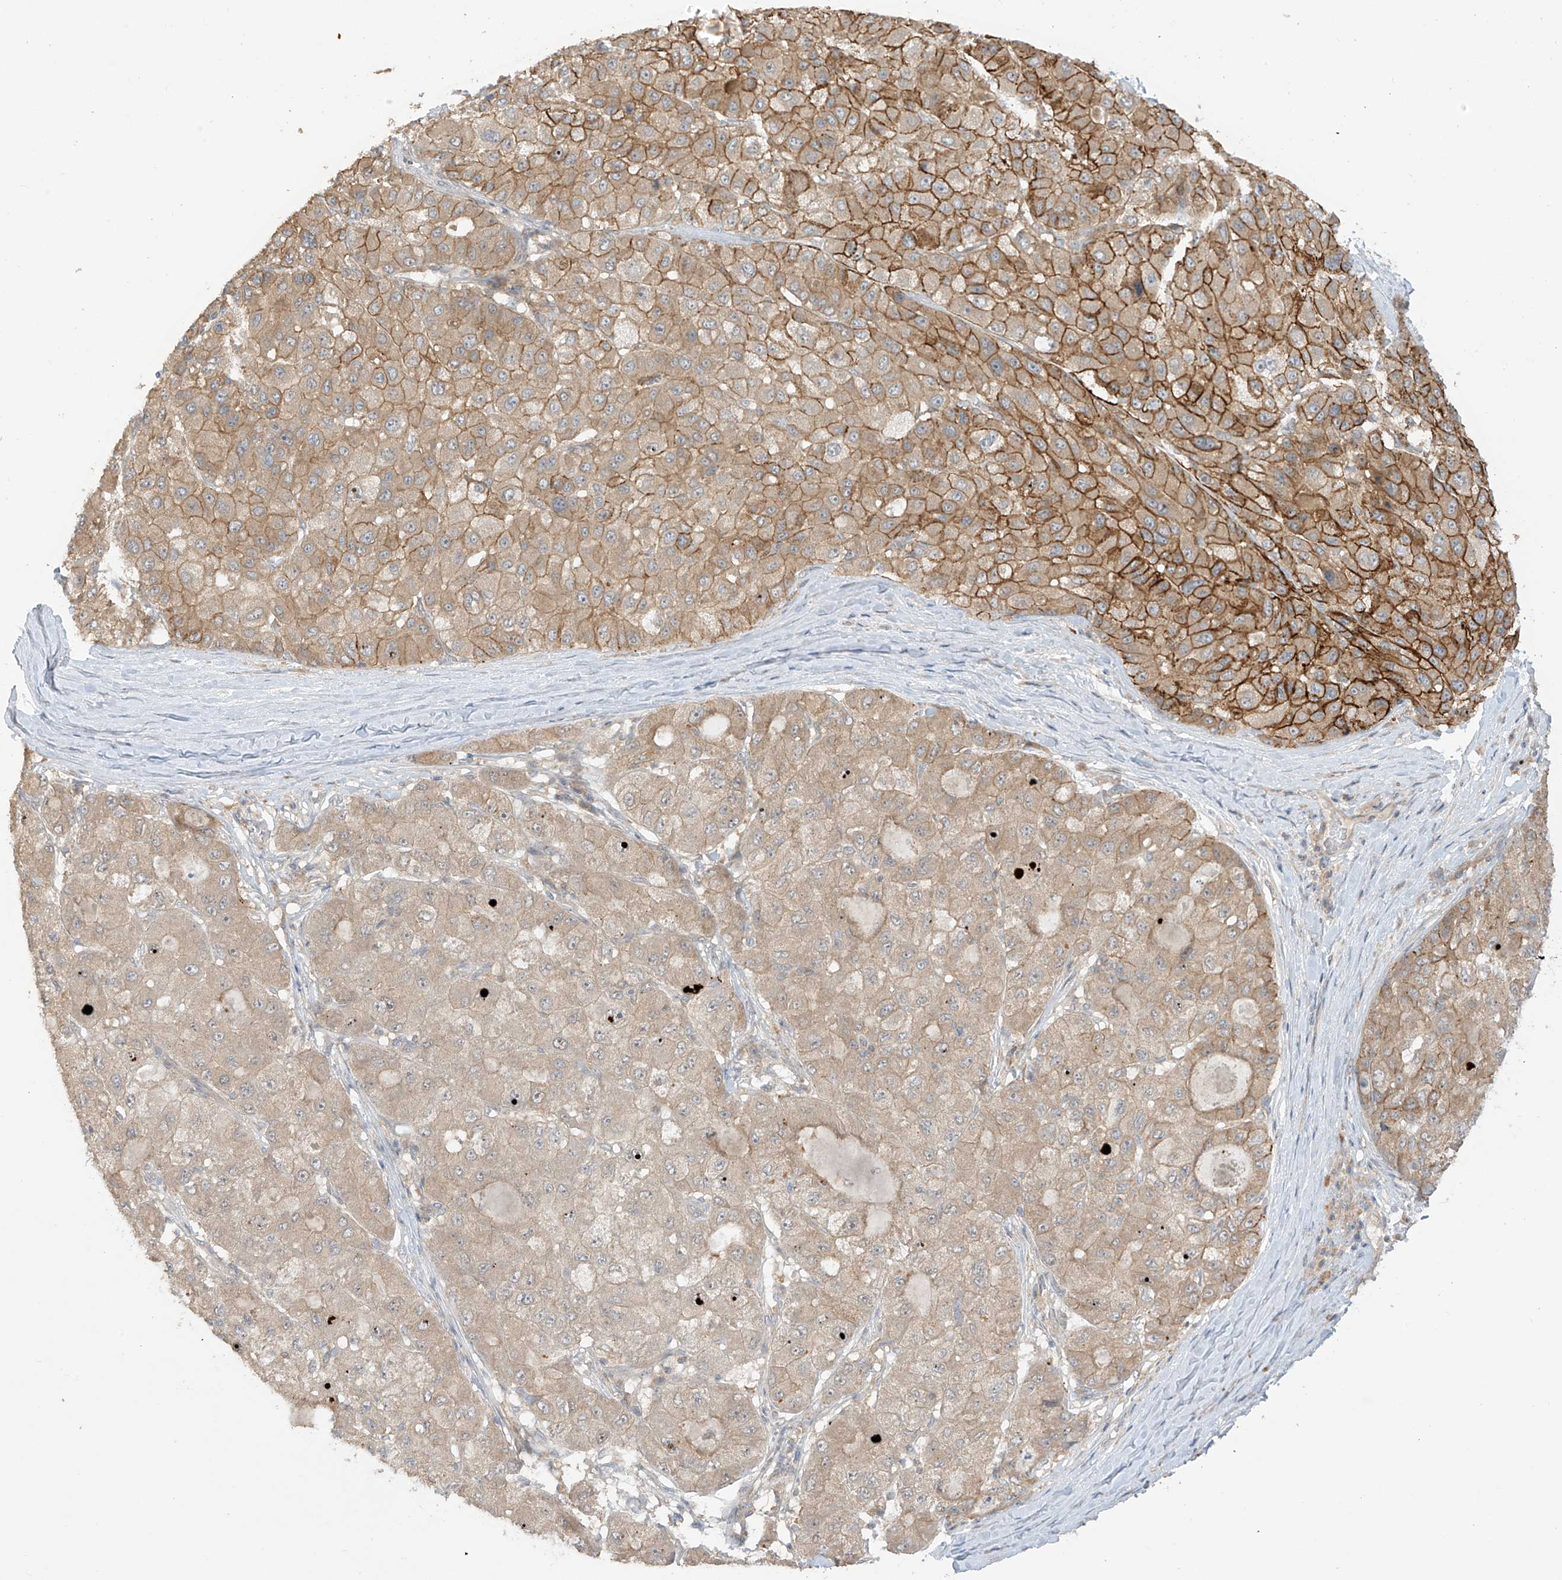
{"staining": {"intensity": "strong", "quantity": "<25%", "location": "cytoplasmic/membranous"}, "tissue": "liver cancer", "cell_type": "Tumor cells", "image_type": "cancer", "snomed": [{"axis": "morphology", "description": "Carcinoma, Hepatocellular, NOS"}, {"axis": "topography", "description": "Liver"}], "caption": "Strong cytoplasmic/membranous positivity for a protein is present in approximately <25% of tumor cells of liver cancer using immunohistochemistry (IHC).", "gene": "ANGEL2", "patient": {"sex": "male", "age": 80}}